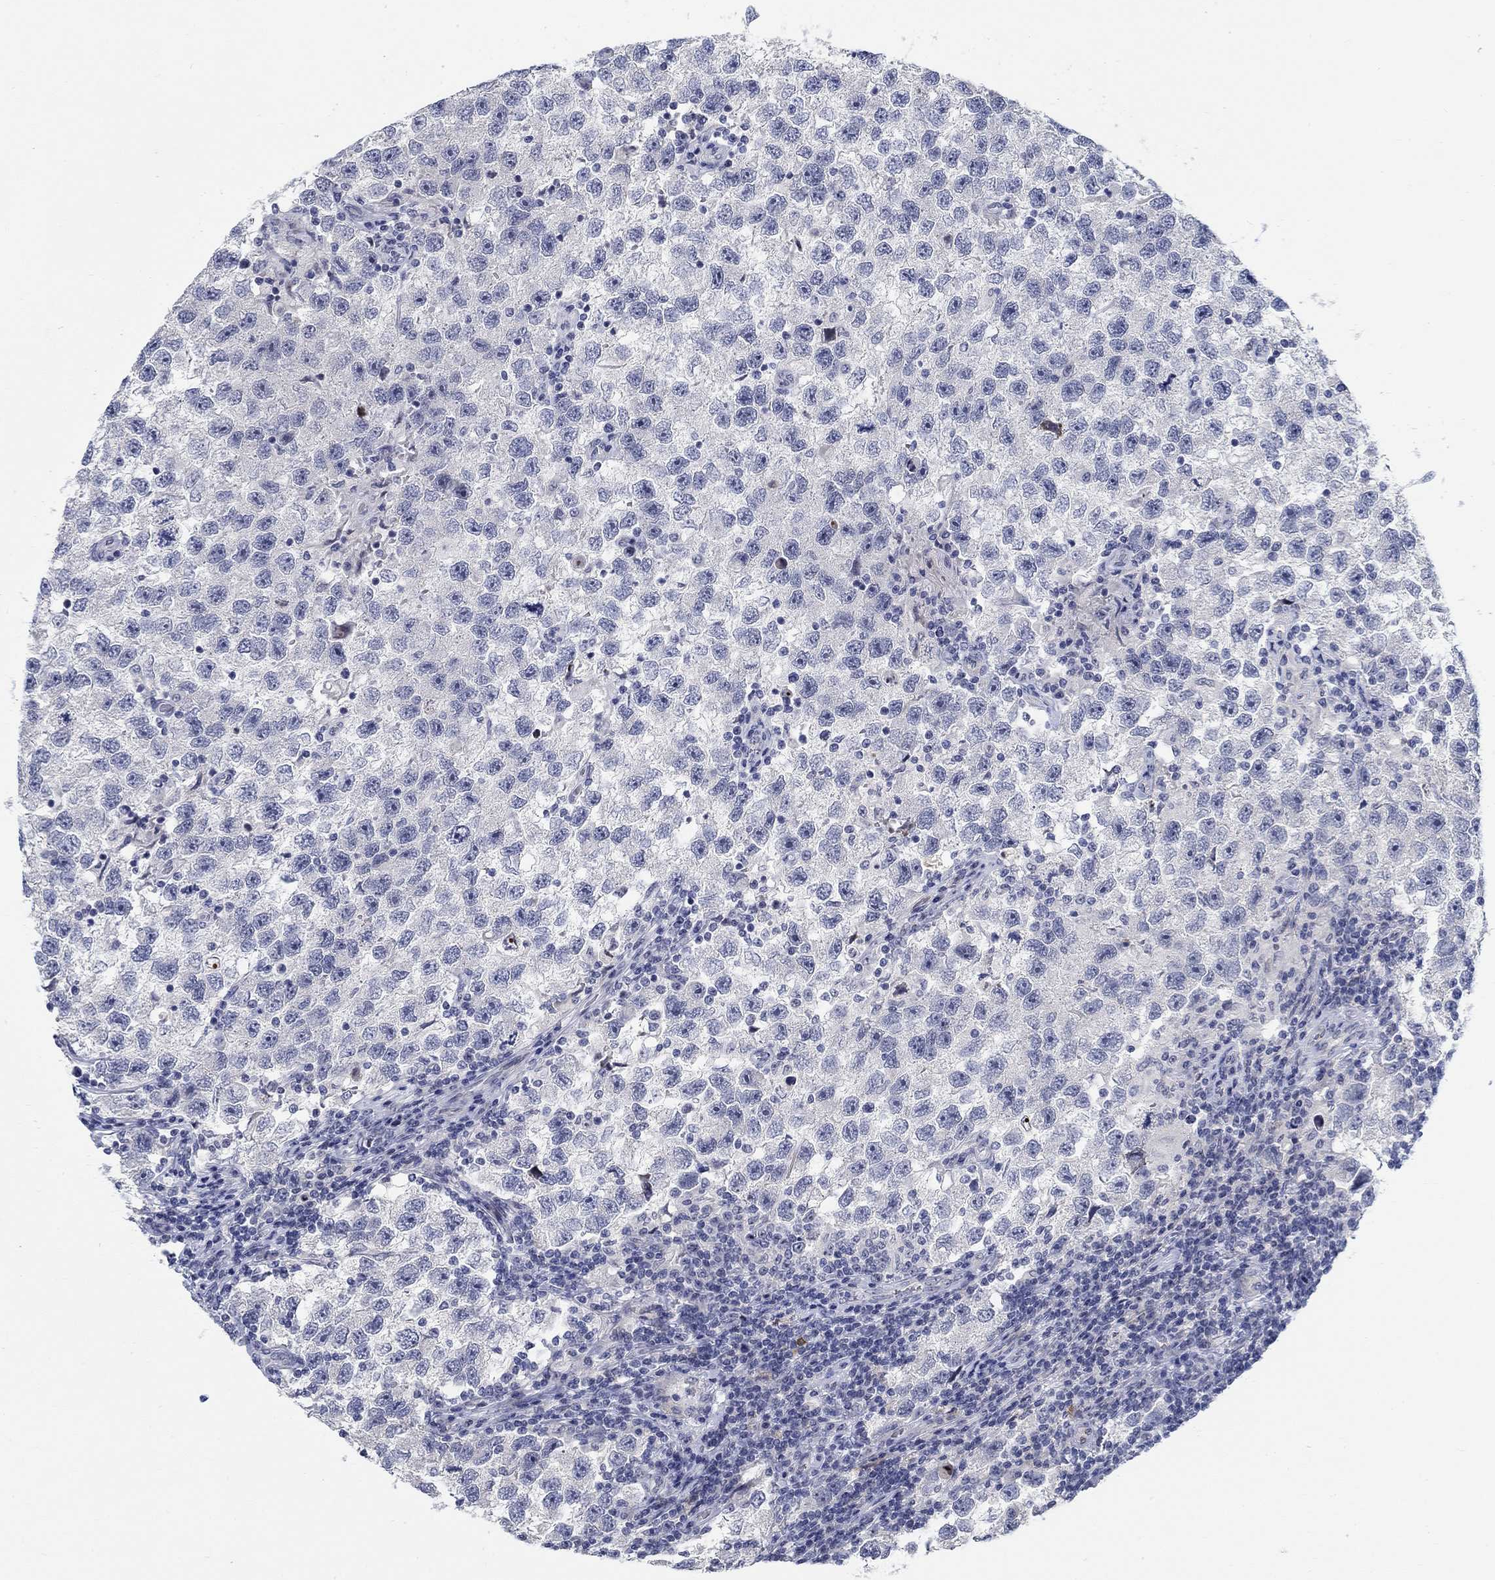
{"staining": {"intensity": "strong", "quantity": "<25%", "location": "nuclear"}, "tissue": "testis cancer", "cell_type": "Tumor cells", "image_type": "cancer", "snomed": [{"axis": "morphology", "description": "Seminoma, NOS"}, {"axis": "topography", "description": "Testis"}], "caption": "Brown immunohistochemical staining in testis seminoma displays strong nuclear expression in approximately <25% of tumor cells. The protein of interest is shown in brown color, while the nuclei are stained blue.", "gene": "SMIM18", "patient": {"sex": "male", "age": 26}}